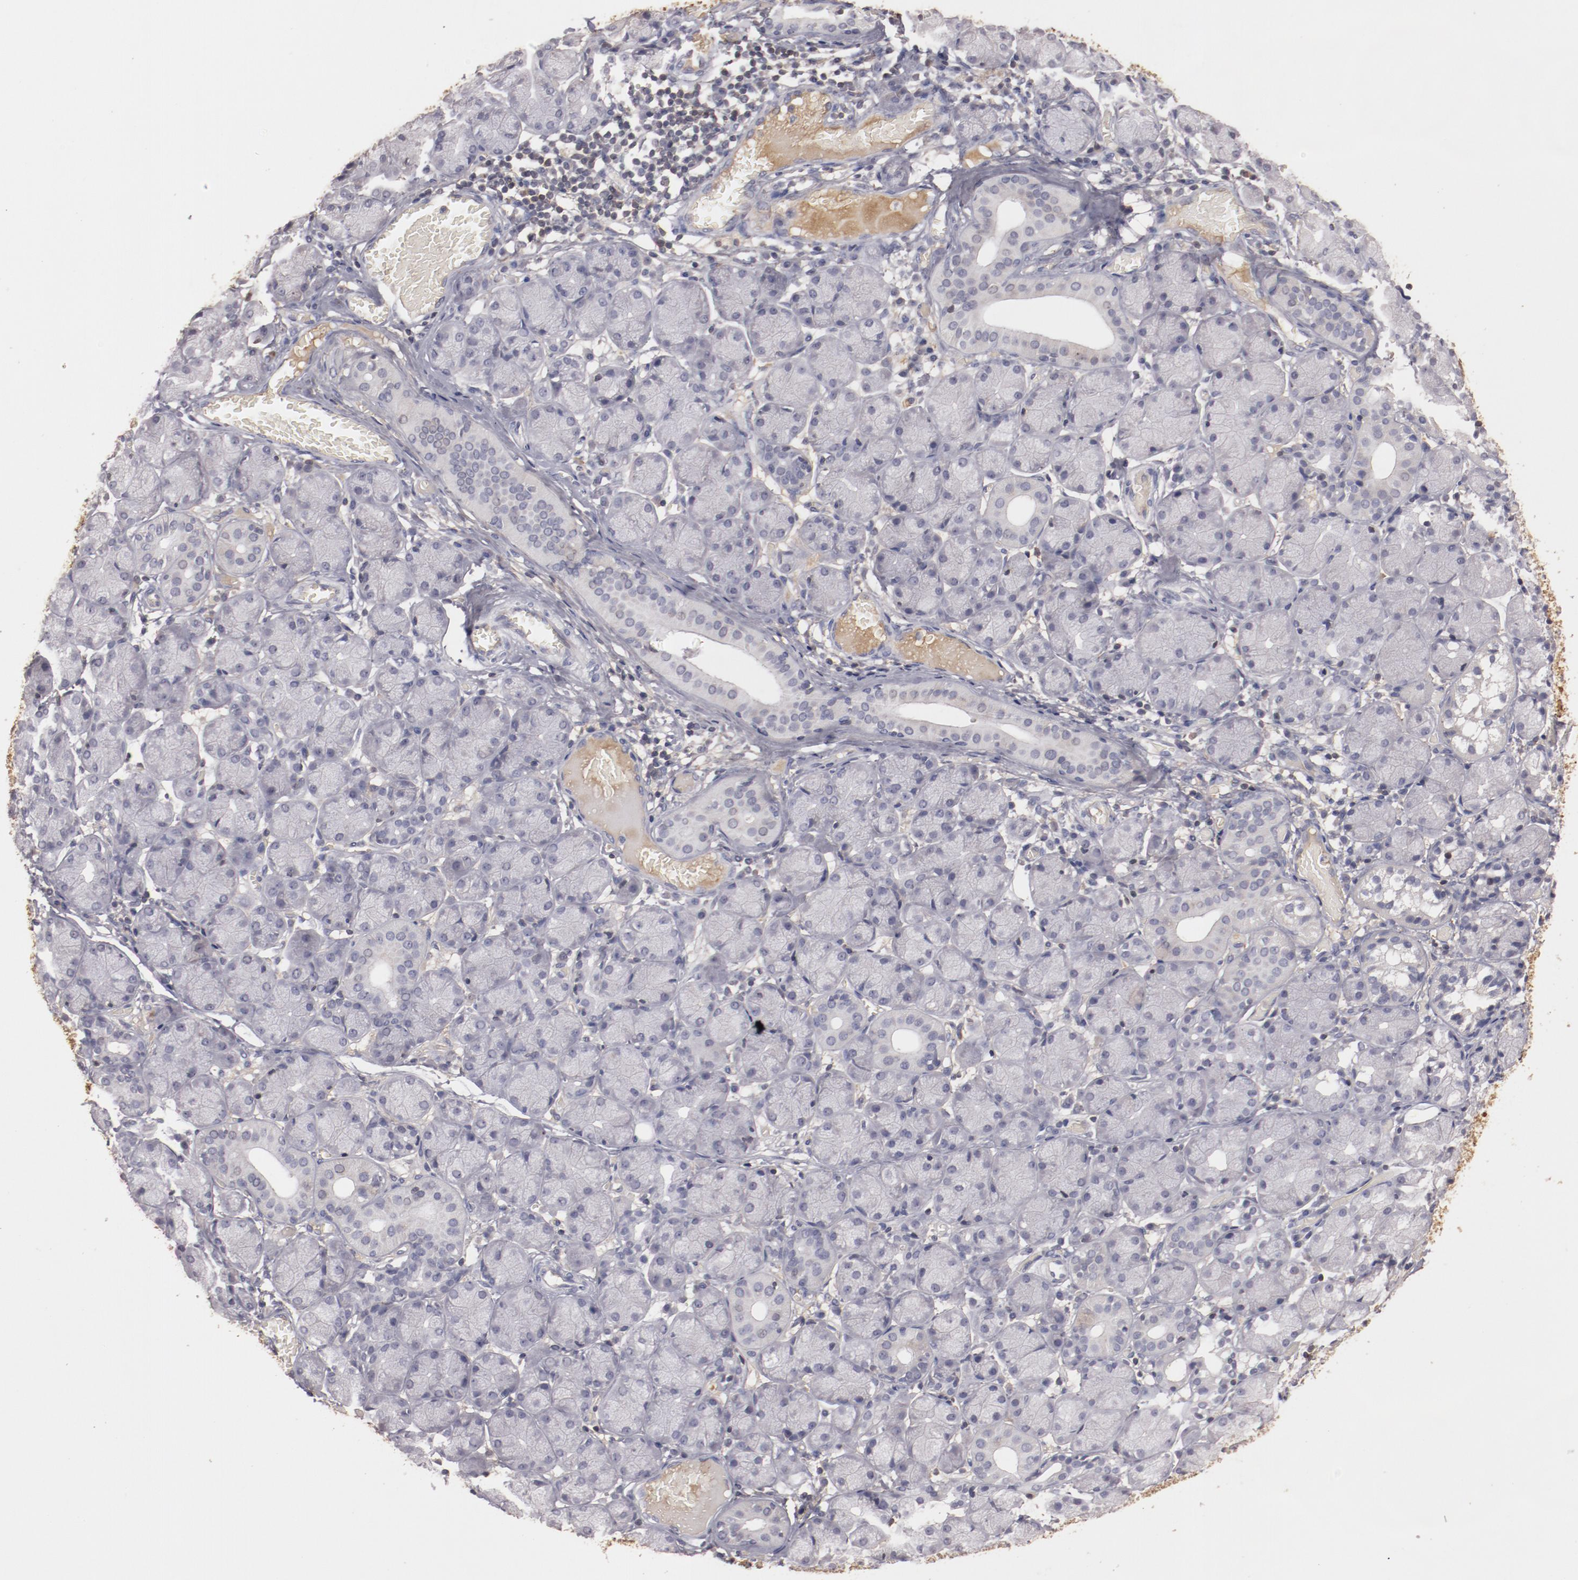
{"staining": {"intensity": "negative", "quantity": "none", "location": "none"}, "tissue": "salivary gland", "cell_type": "Glandular cells", "image_type": "normal", "snomed": [{"axis": "morphology", "description": "Normal tissue, NOS"}, {"axis": "topography", "description": "Salivary gland"}], "caption": "This is an immunohistochemistry (IHC) histopathology image of normal human salivary gland. There is no expression in glandular cells.", "gene": "MBL2", "patient": {"sex": "female", "age": 24}}